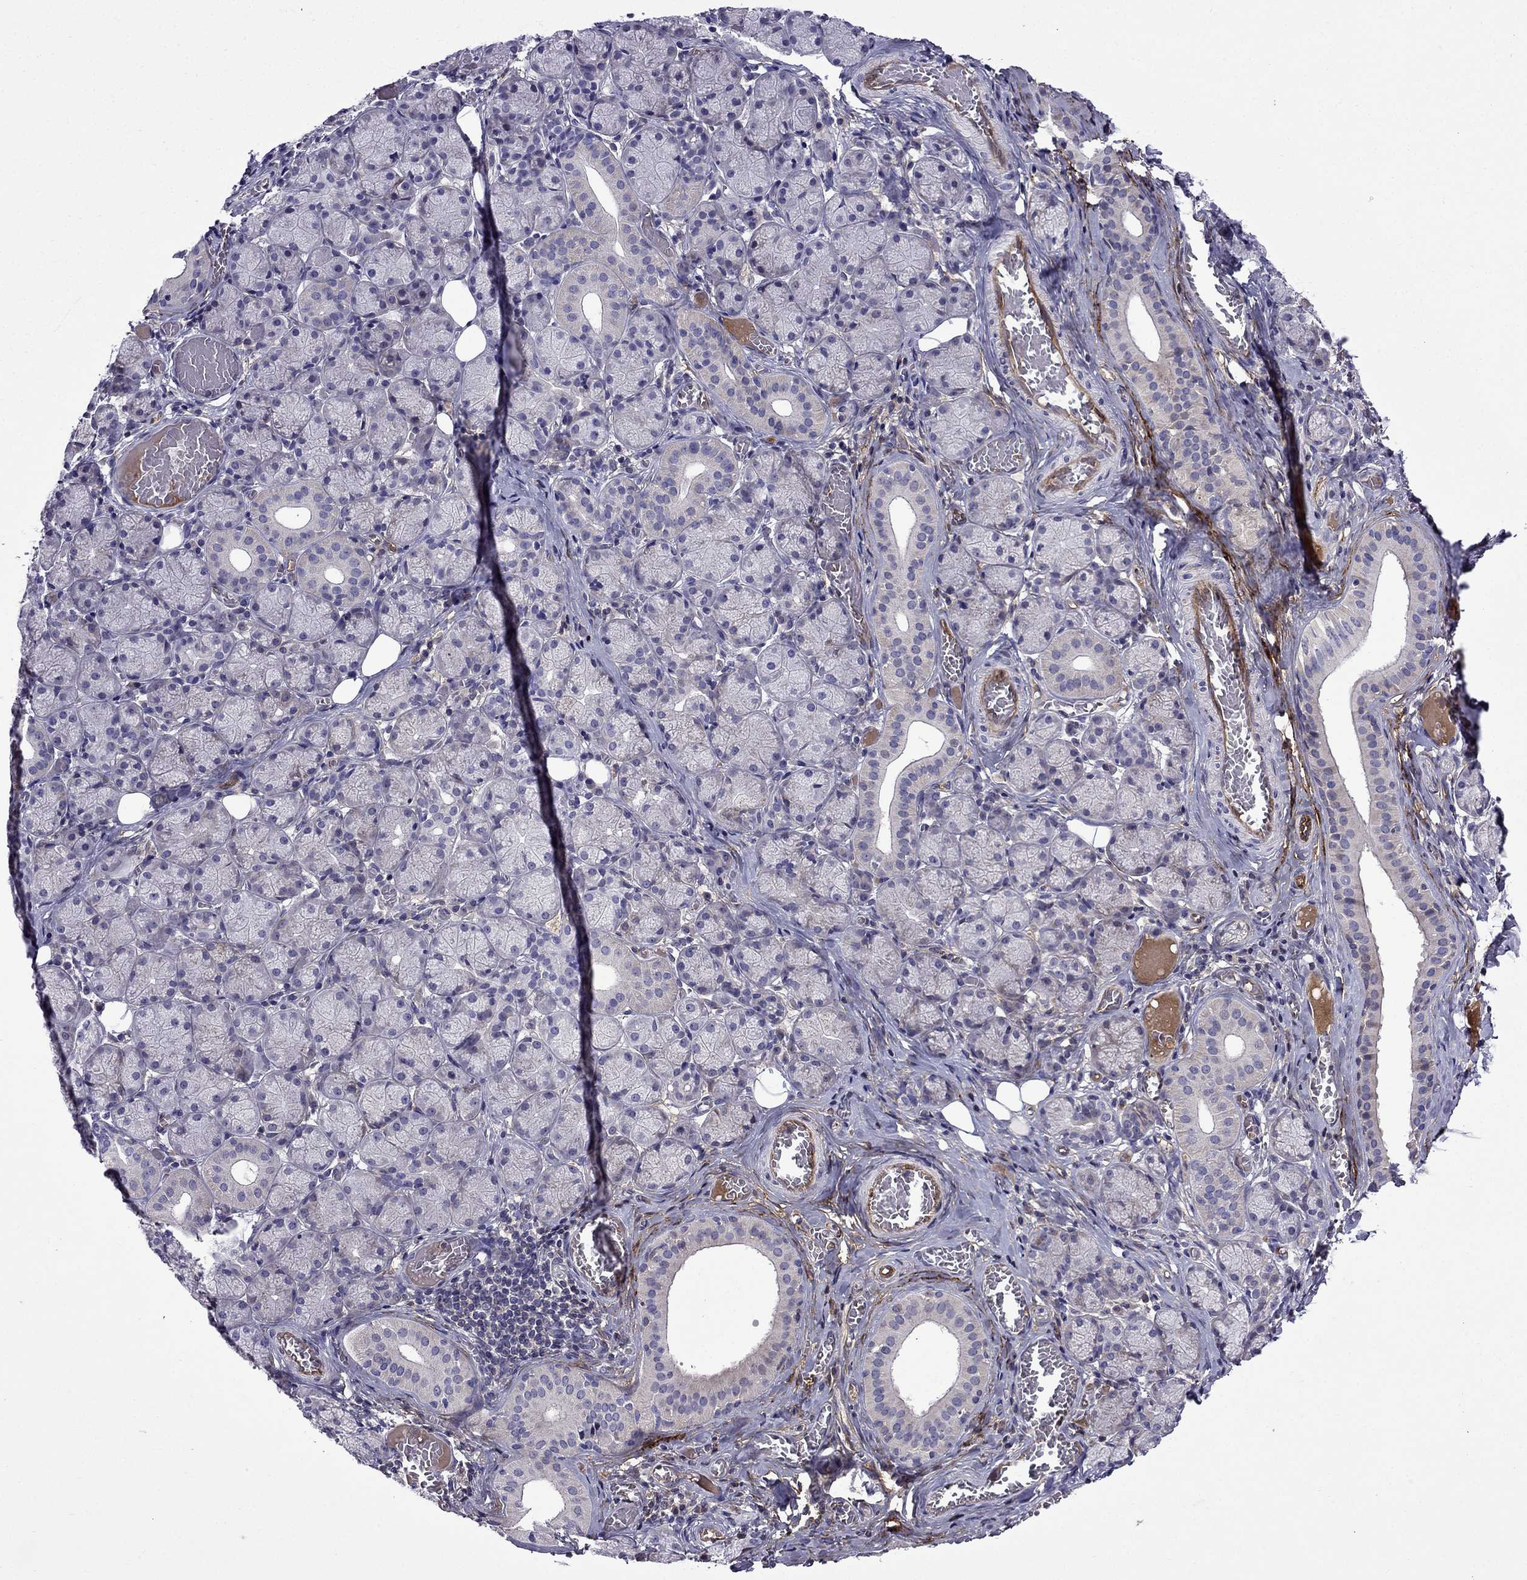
{"staining": {"intensity": "weak", "quantity": "<25%", "location": "cytoplasmic/membranous"}, "tissue": "salivary gland", "cell_type": "Glandular cells", "image_type": "normal", "snomed": [{"axis": "morphology", "description": "Normal tissue, NOS"}, {"axis": "topography", "description": "Salivary gland"}, {"axis": "topography", "description": "Peripheral nerve tissue"}], "caption": "A high-resolution micrograph shows immunohistochemistry staining of normal salivary gland, which exhibits no significant expression in glandular cells.", "gene": "PI16", "patient": {"sex": "female", "age": 24}}